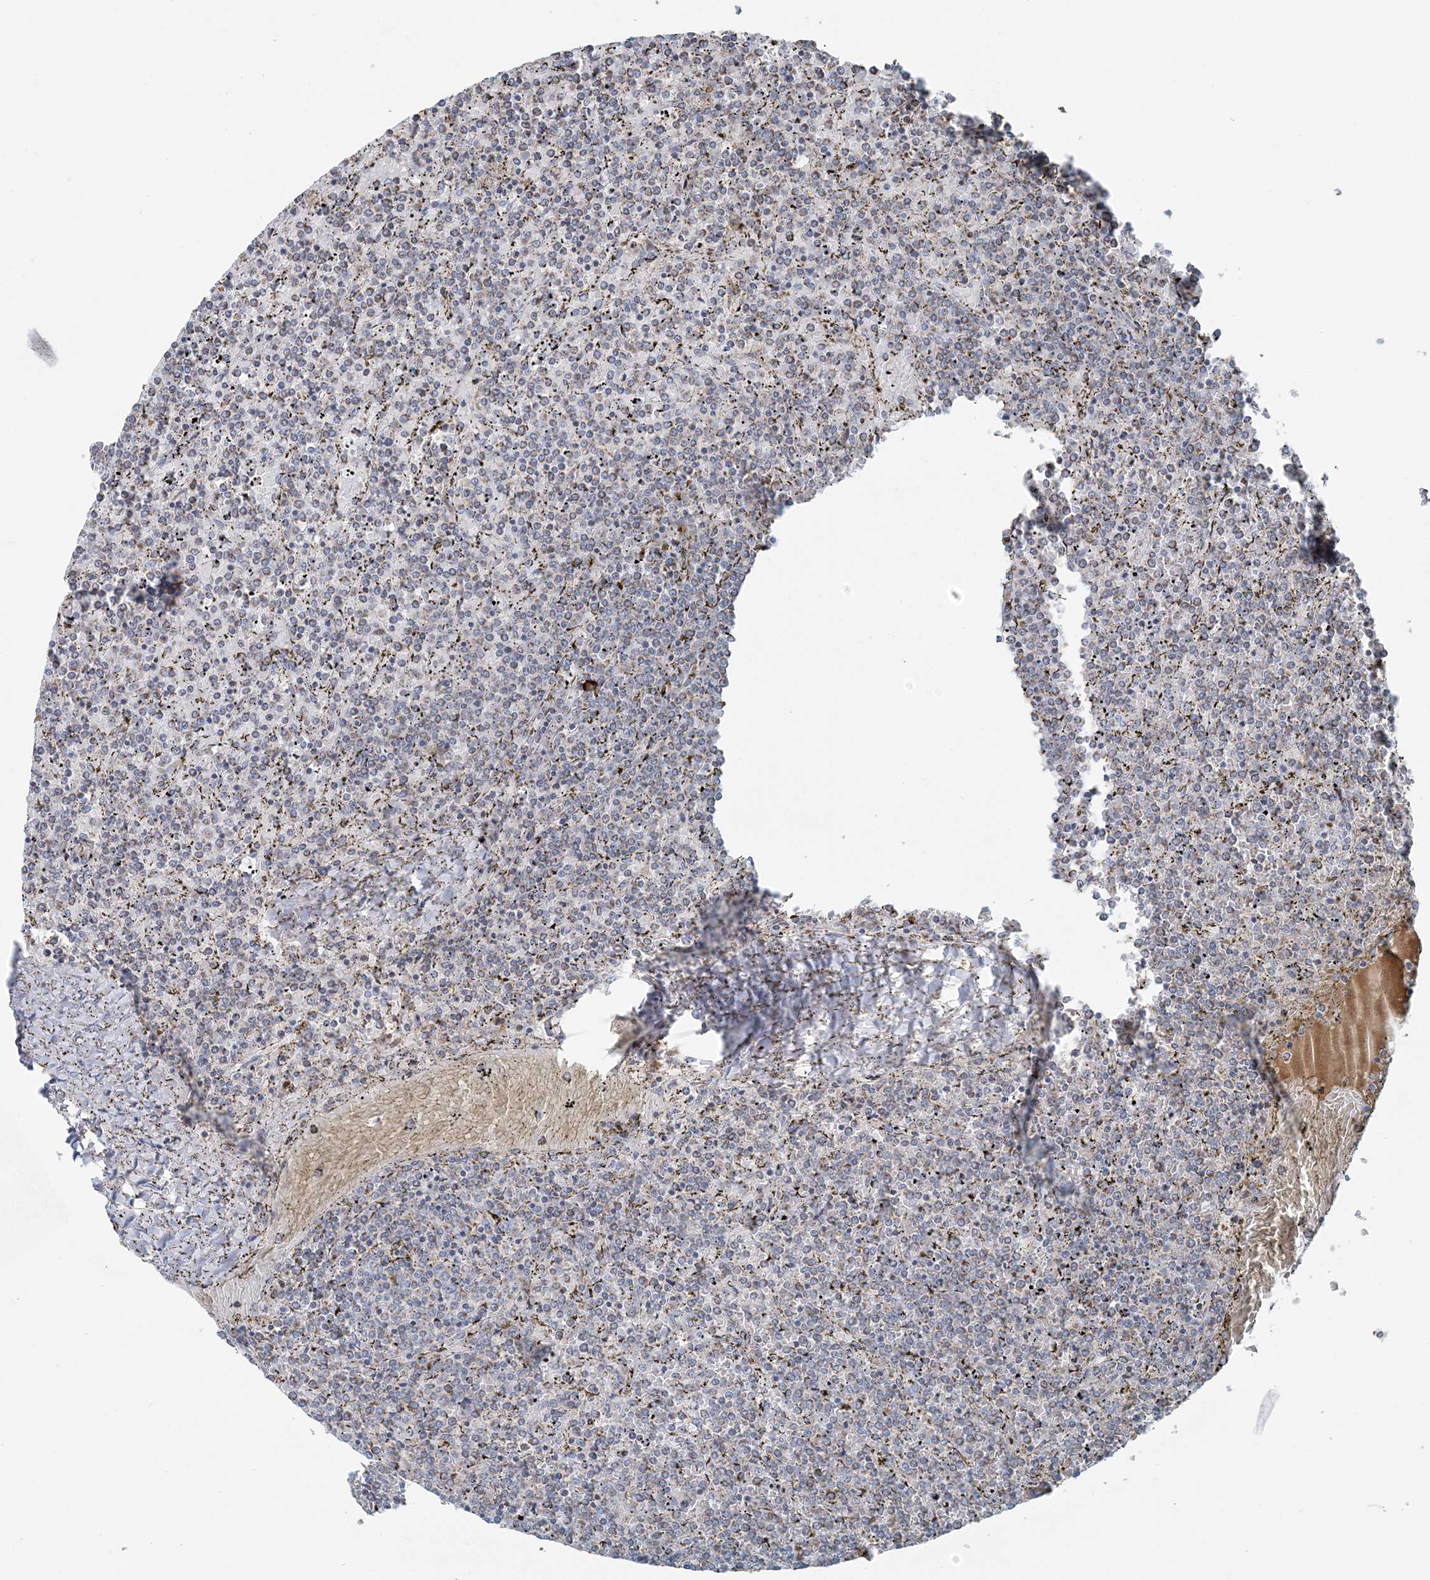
{"staining": {"intensity": "negative", "quantity": "none", "location": "none"}, "tissue": "lymphoma", "cell_type": "Tumor cells", "image_type": "cancer", "snomed": [{"axis": "morphology", "description": "Malignant lymphoma, non-Hodgkin's type, Low grade"}, {"axis": "topography", "description": "Spleen"}], "caption": "Lymphoma was stained to show a protein in brown. There is no significant staining in tumor cells. (DAB IHC, high magnification).", "gene": "SLC22A16", "patient": {"sex": "female", "age": 19}}